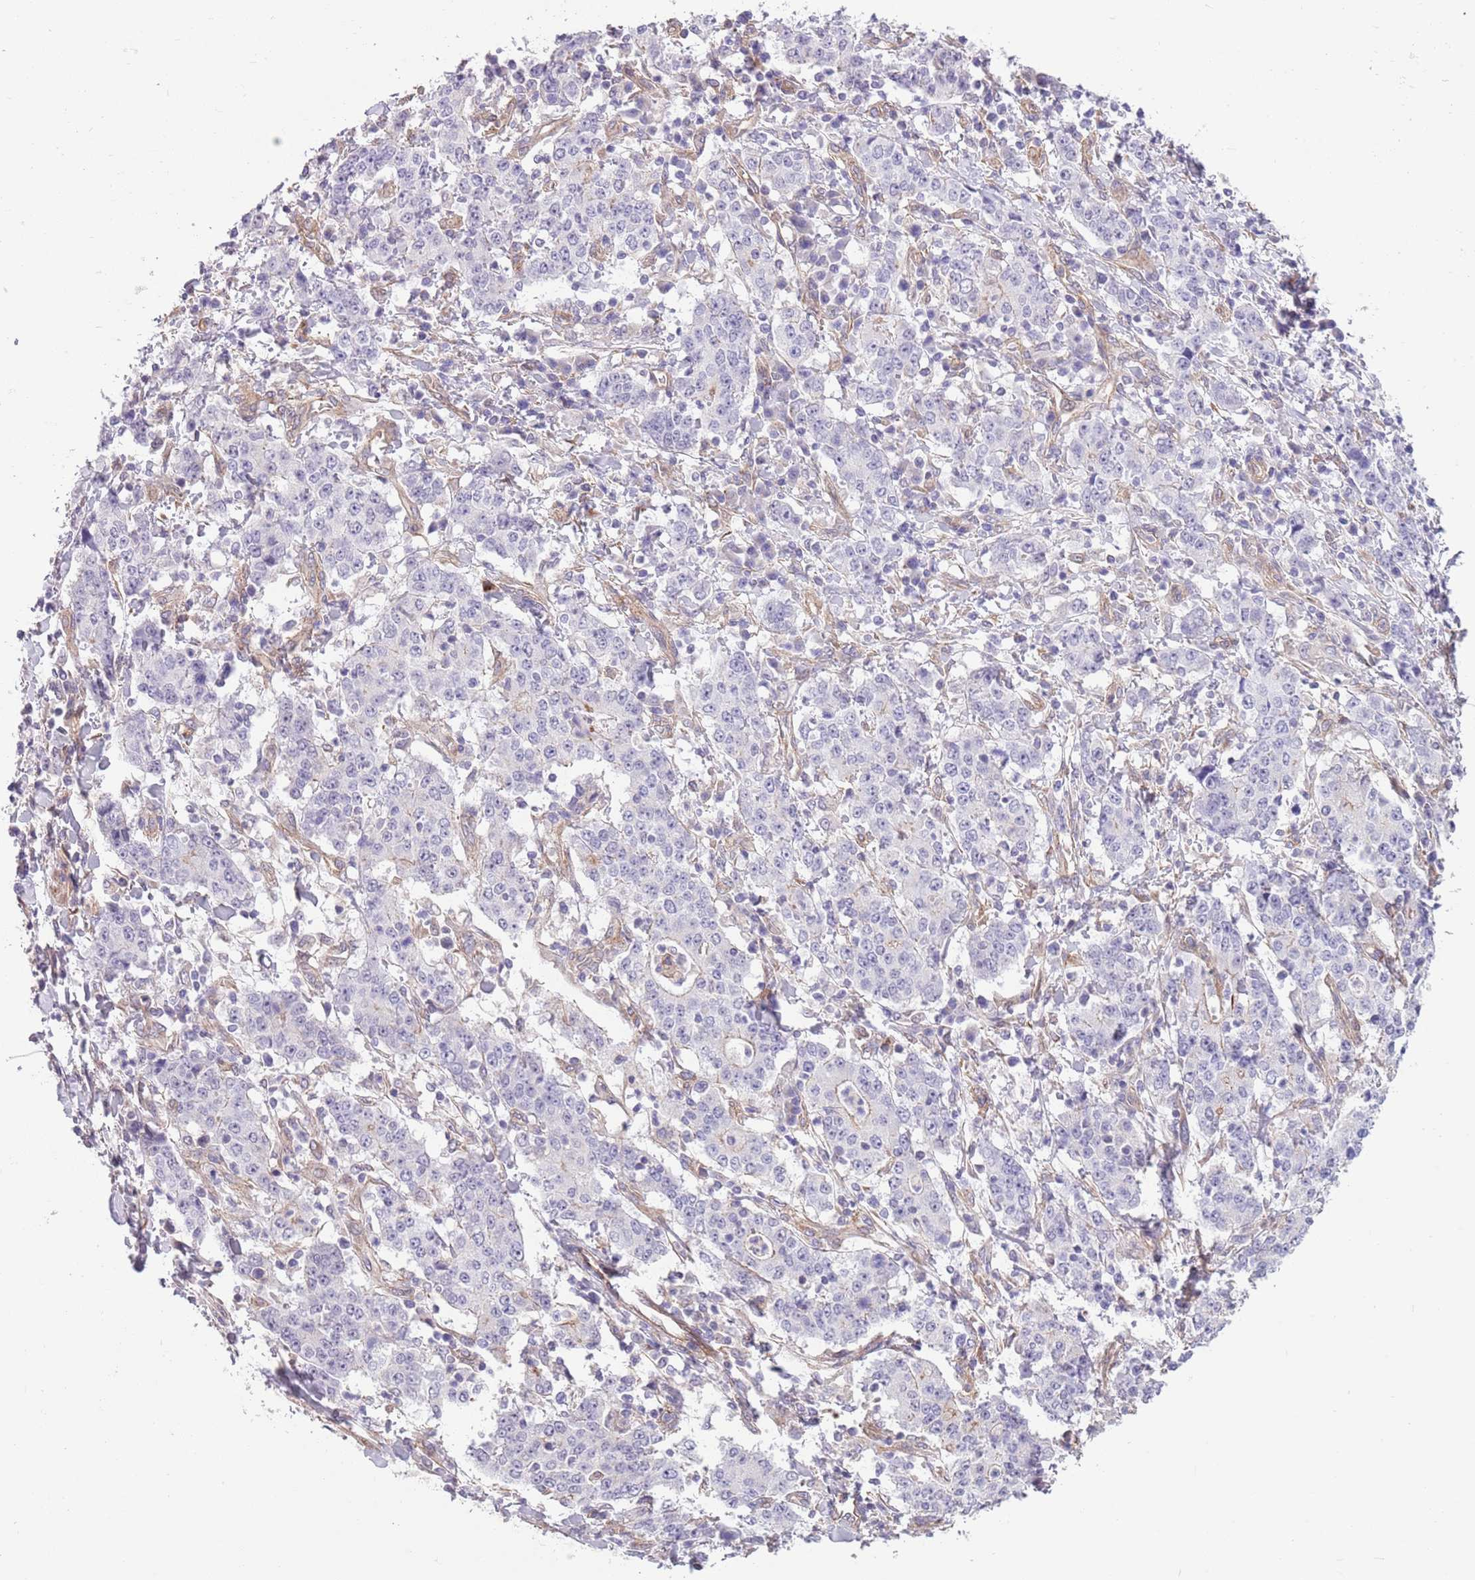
{"staining": {"intensity": "negative", "quantity": "none", "location": "none"}, "tissue": "stomach cancer", "cell_type": "Tumor cells", "image_type": "cancer", "snomed": [{"axis": "morphology", "description": "Normal tissue, NOS"}, {"axis": "morphology", "description": "Adenocarcinoma, NOS"}, {"axis": "topography", "description": "Stomach, upper"}, {"axis": "topography", "description": "Stomach"}], "caption": "IHC image of human stomach cancer (adenocarcinoma) stained for a protein (brown), which exhibits no staining in tumor cells.", "gene": "CREBZF", "patient": {"sex": "male", "age": 59}}